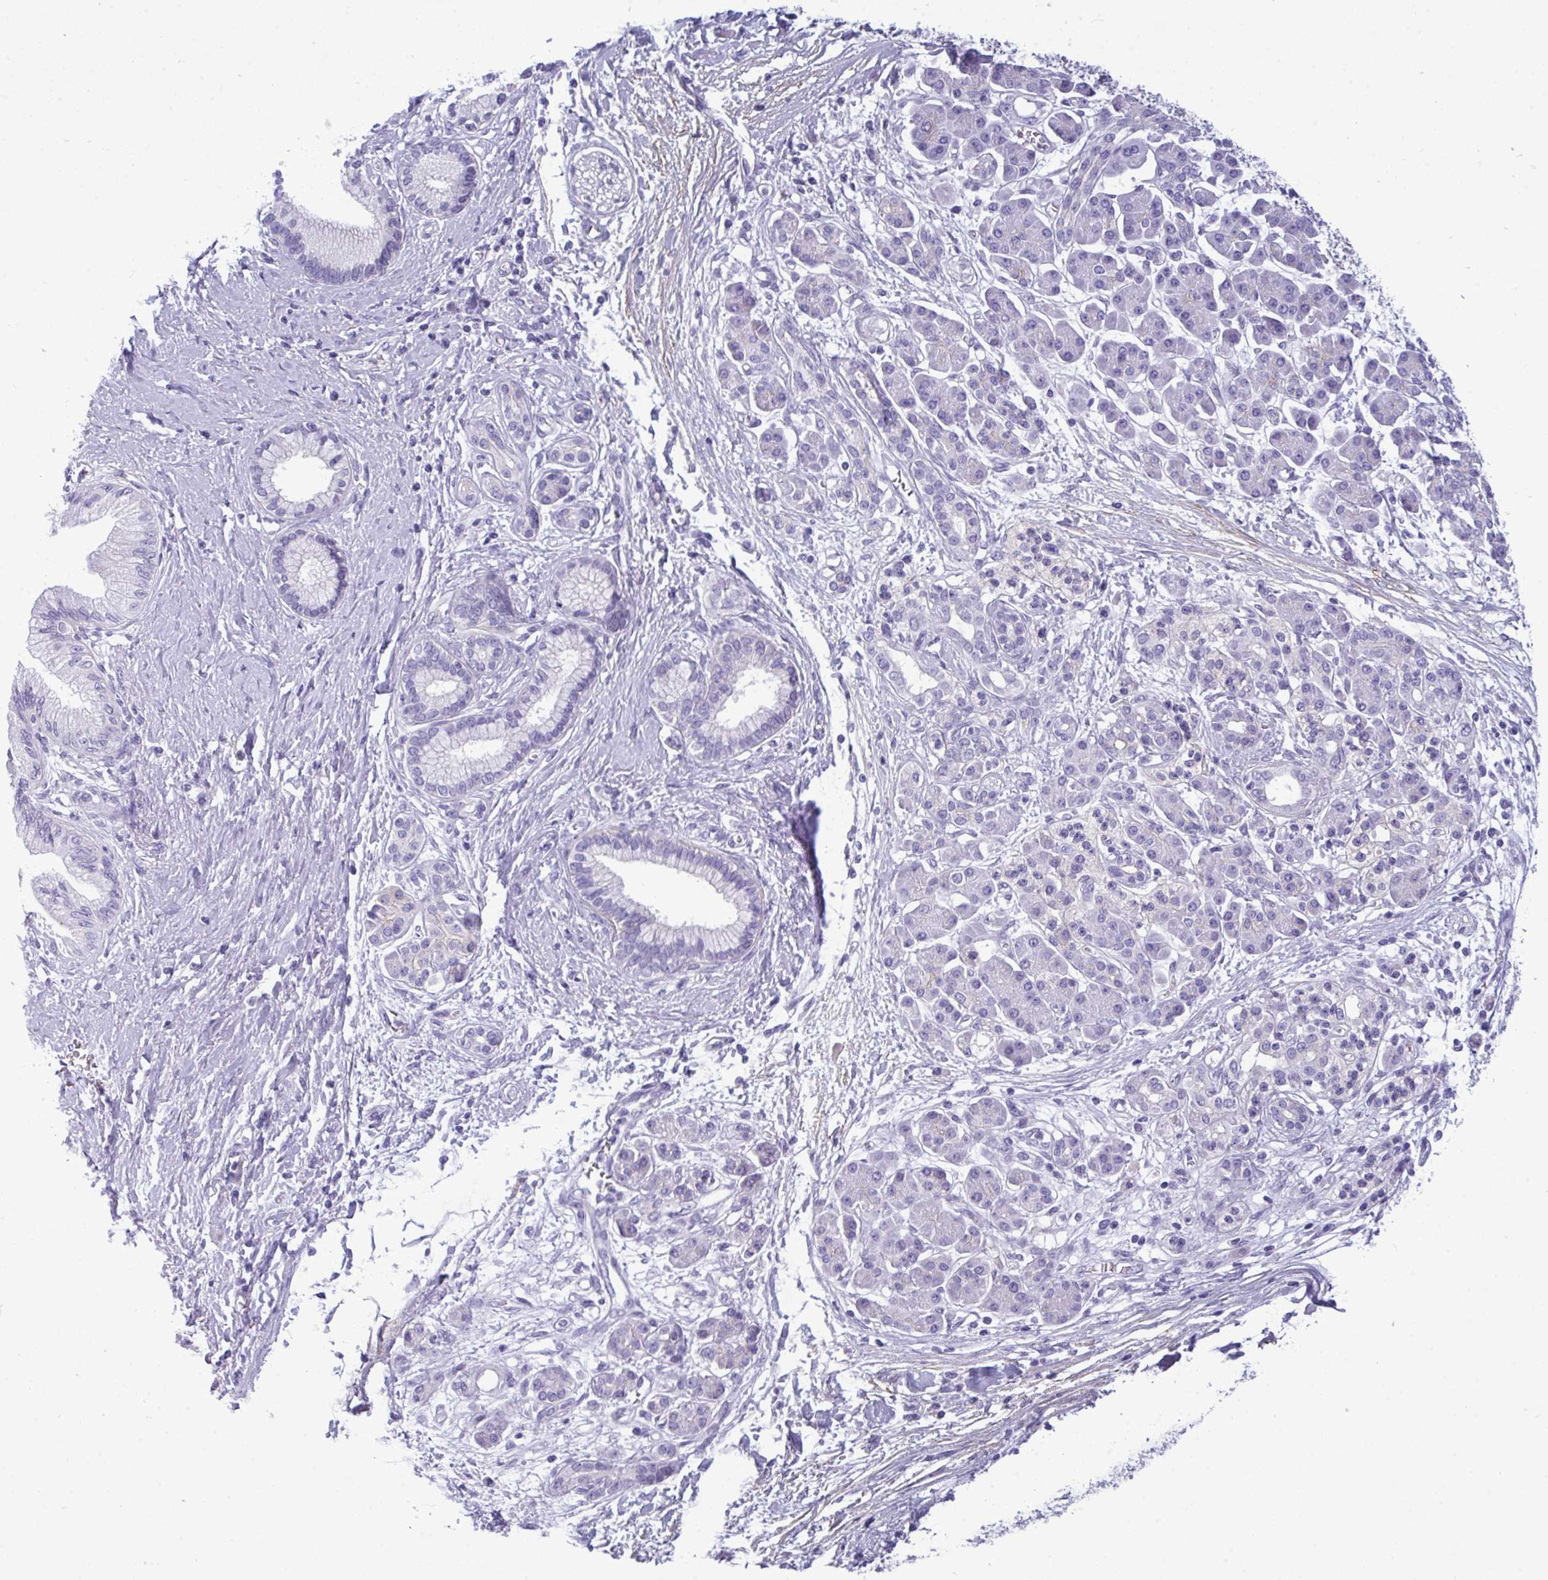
{"staining": {"intensity": "negative", "quantity": "none", "location": "none"}, "tissue": "pancreatic cancer", "cell_type": "Tumor cells", "image_type": "cancer", "snomed": [{"axis": "morphology", "description": "Adenocarcinoma, NOS"}, {"axis": "topography", "description": "Pancreas"}], "caption": "An IHC image of pancreatic adenocarcinoma is shown. There is no staining in tumor cells of pancreatic adenocarcinoma.", "gene": "MYH10", "patient": {"sex": "female", "age": 77}}